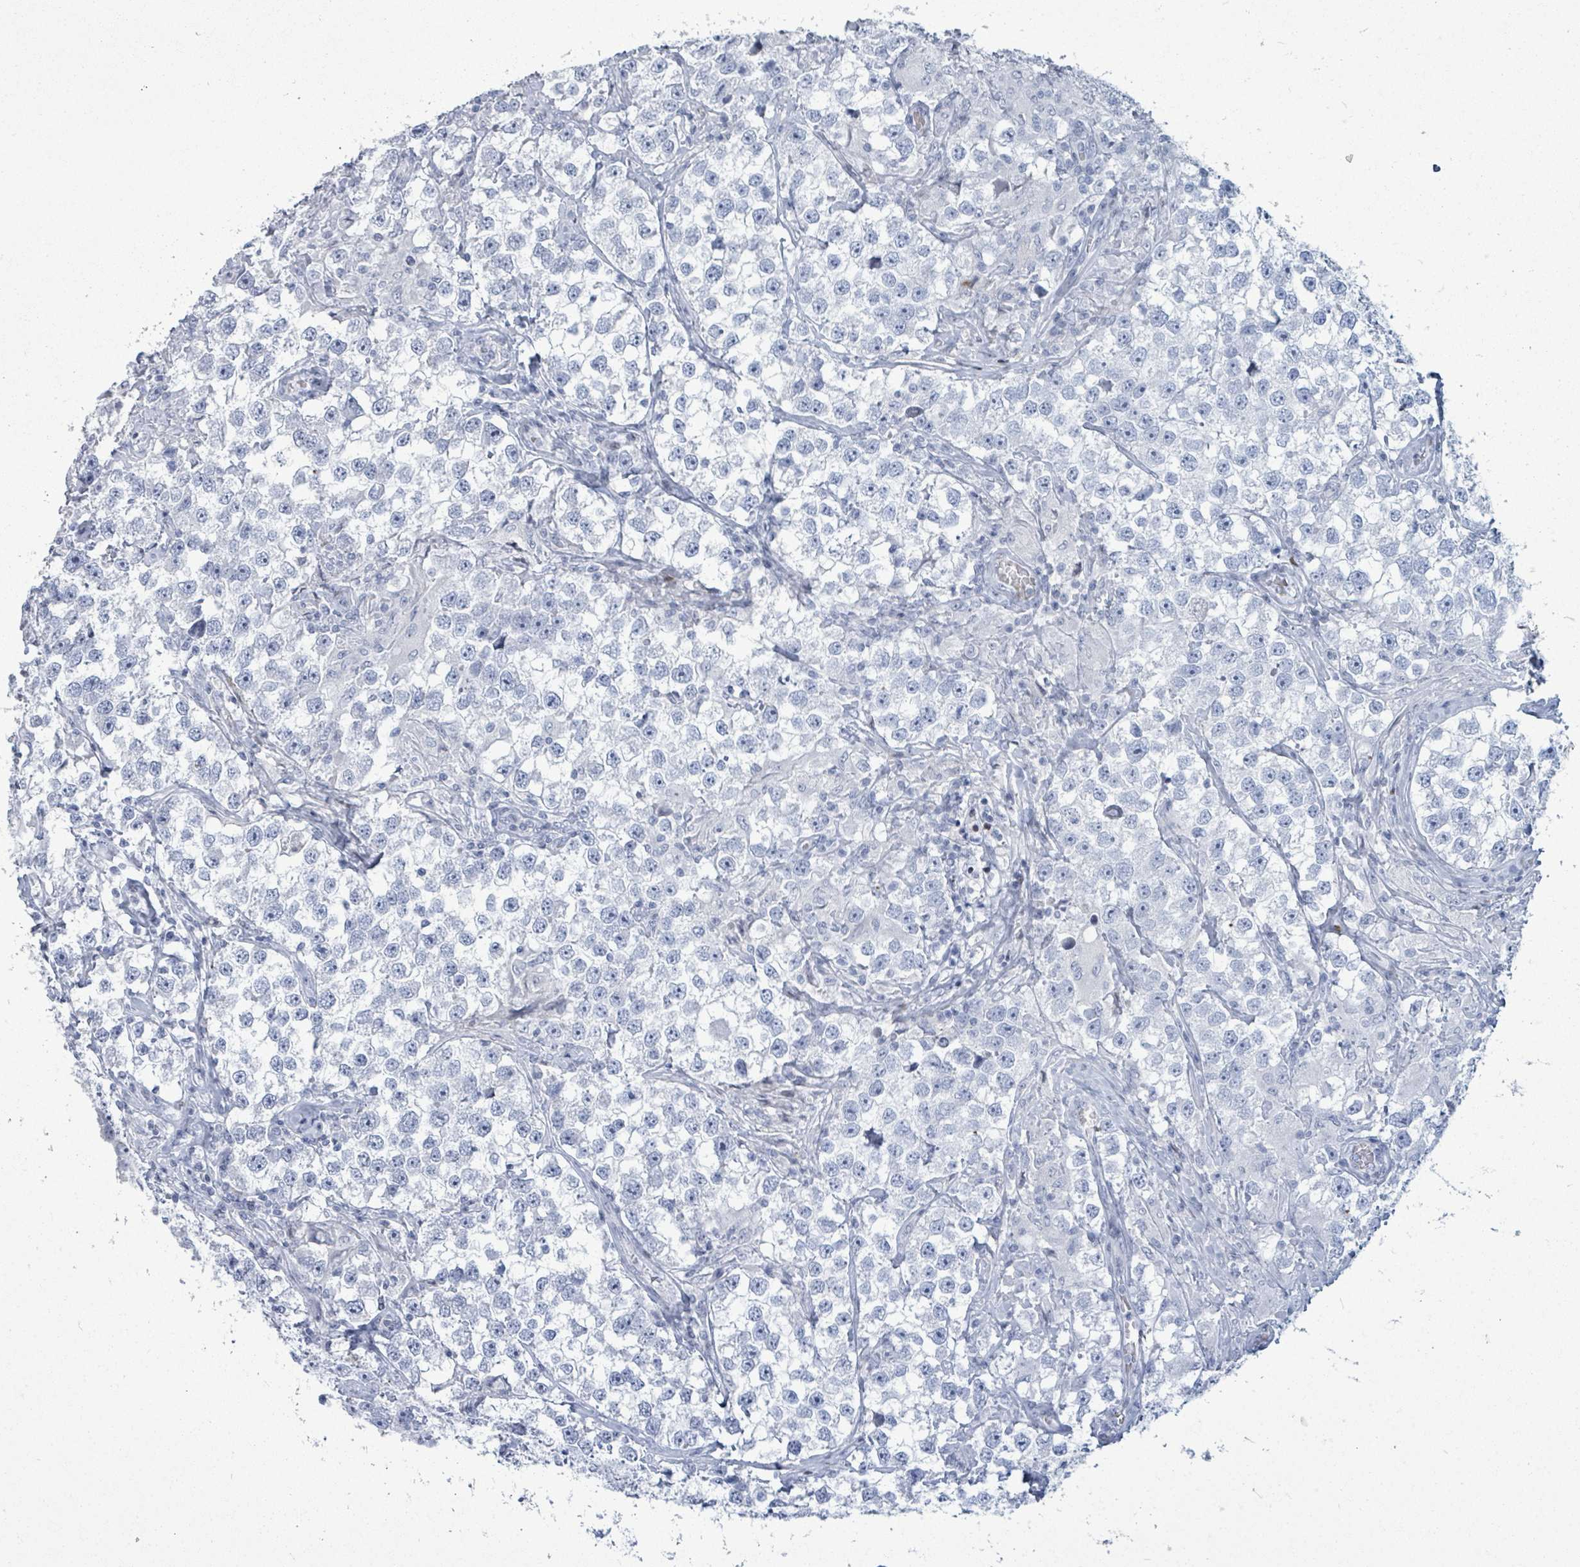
{"staining": {"intensity": "negative", "quantity": "none", "location": "none"}, "tissue": "testis cancer", "cell_type": "Tumor cells", "image_type": "cancer", "snomed": [{"axis": "morphology", "description": "Seminoma, NOS"}, {"axis": "topography", "description": "Testis"}], "caption": "Testis seminoma was stained to show a protein in brown. There is no significant expression in tumor cells. Brightfield microscopy of immunohistochemistry stained with DAB (brown) and hematoxylin (blue), captured at high magnification.", "gene": "MALL", "patient": {"sex": "male", "age": 46}}